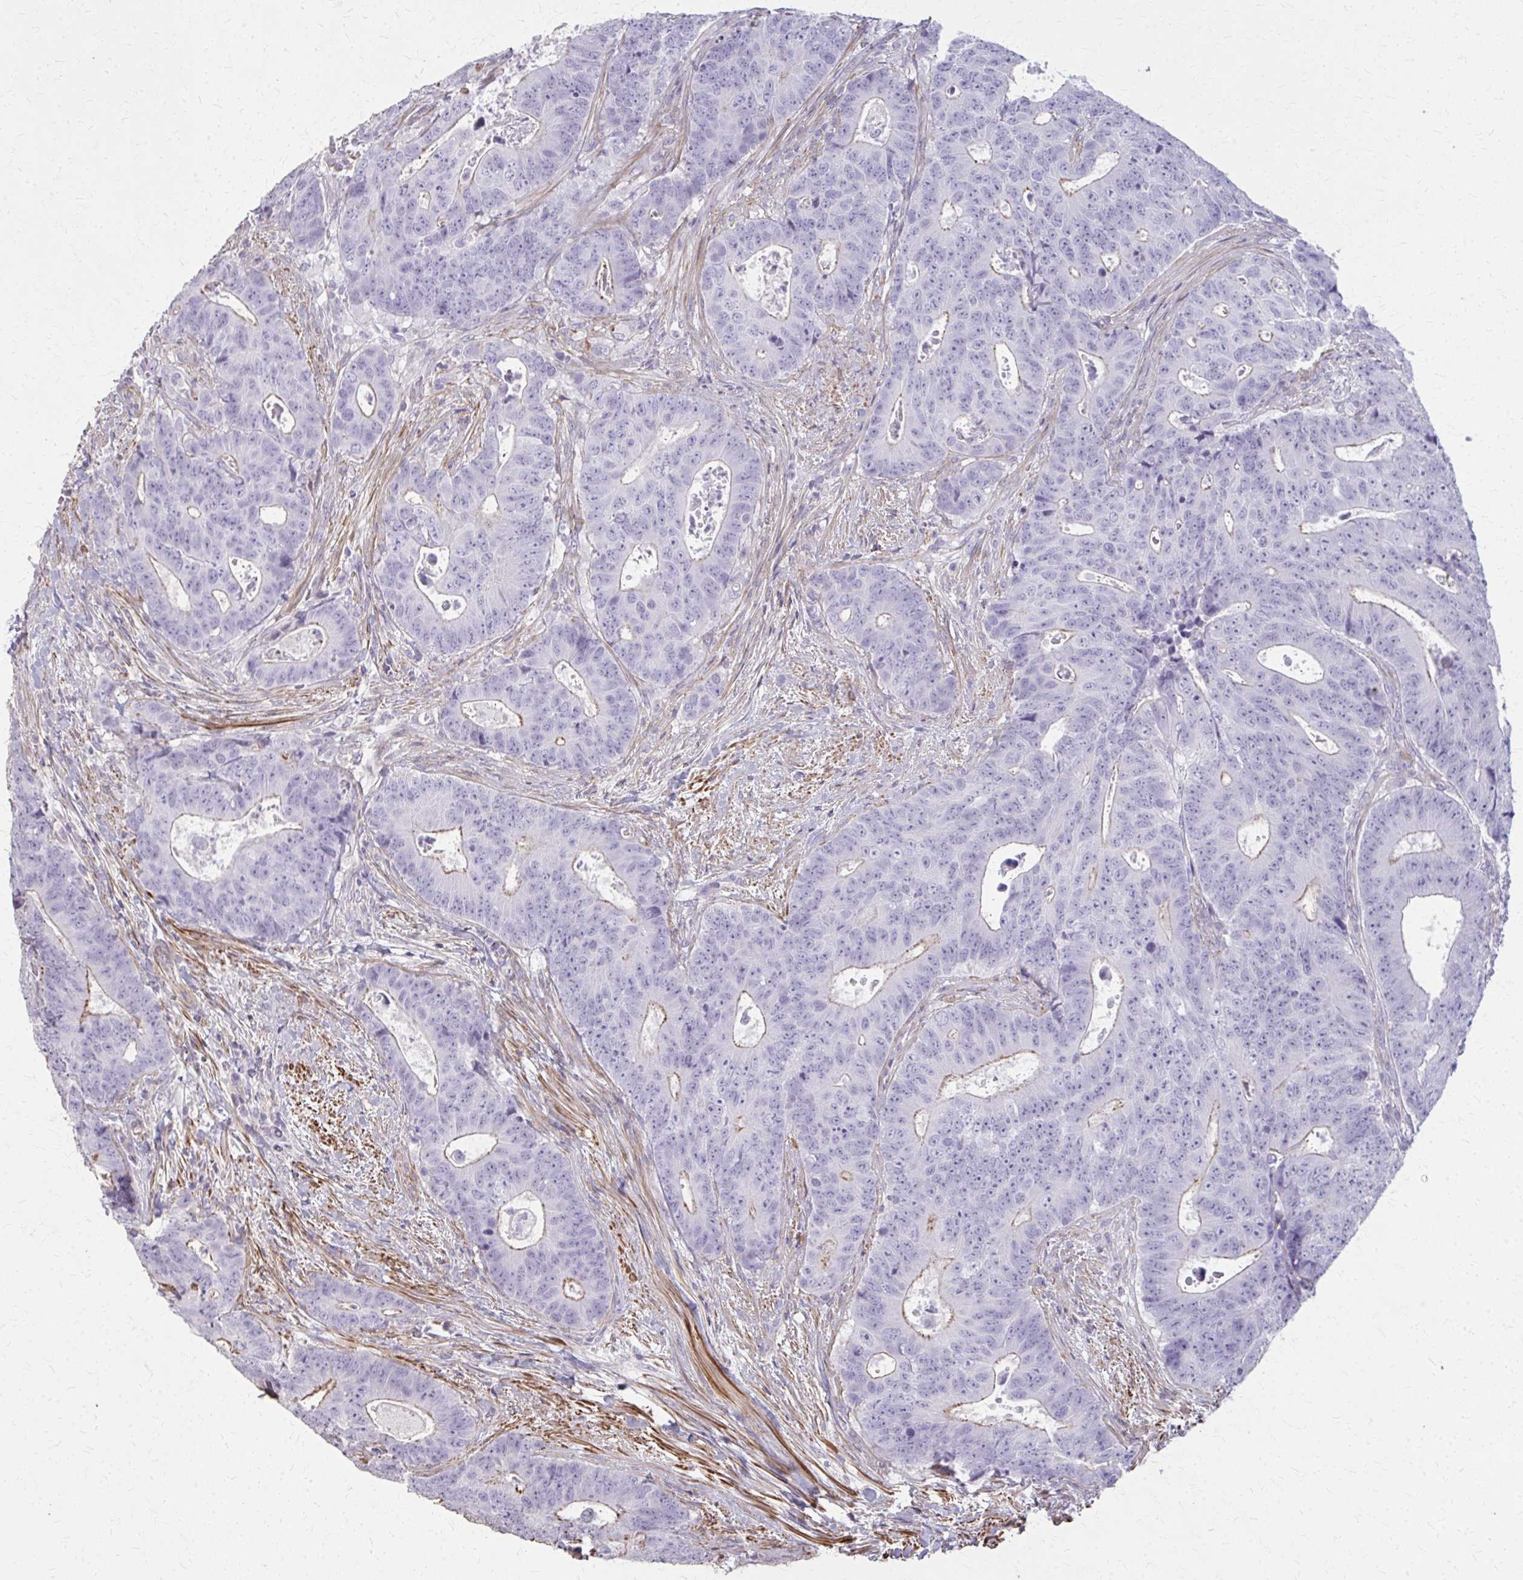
{"staining": {"intensity": "weak", "quantity": "<25%", "location": "cytoplasmic/membranous"}, "tissue": "colorectal cancer", "cell_type": "Tumor cells", "image_type": "cancer", "snomed": [{"axis": "morphology", "description": "Adenocarcinoma, NOS"}, {"axis": "topography", "description": "Colon"}], "caption": "Immunohistochemistry (IHC) image of colorectal cancer (adenocarcinoma) stained for a protein (brown), which shows no expression in tumor cells.", "gene": "TENM4", "patient": {"sex": "female", "age": 48}}